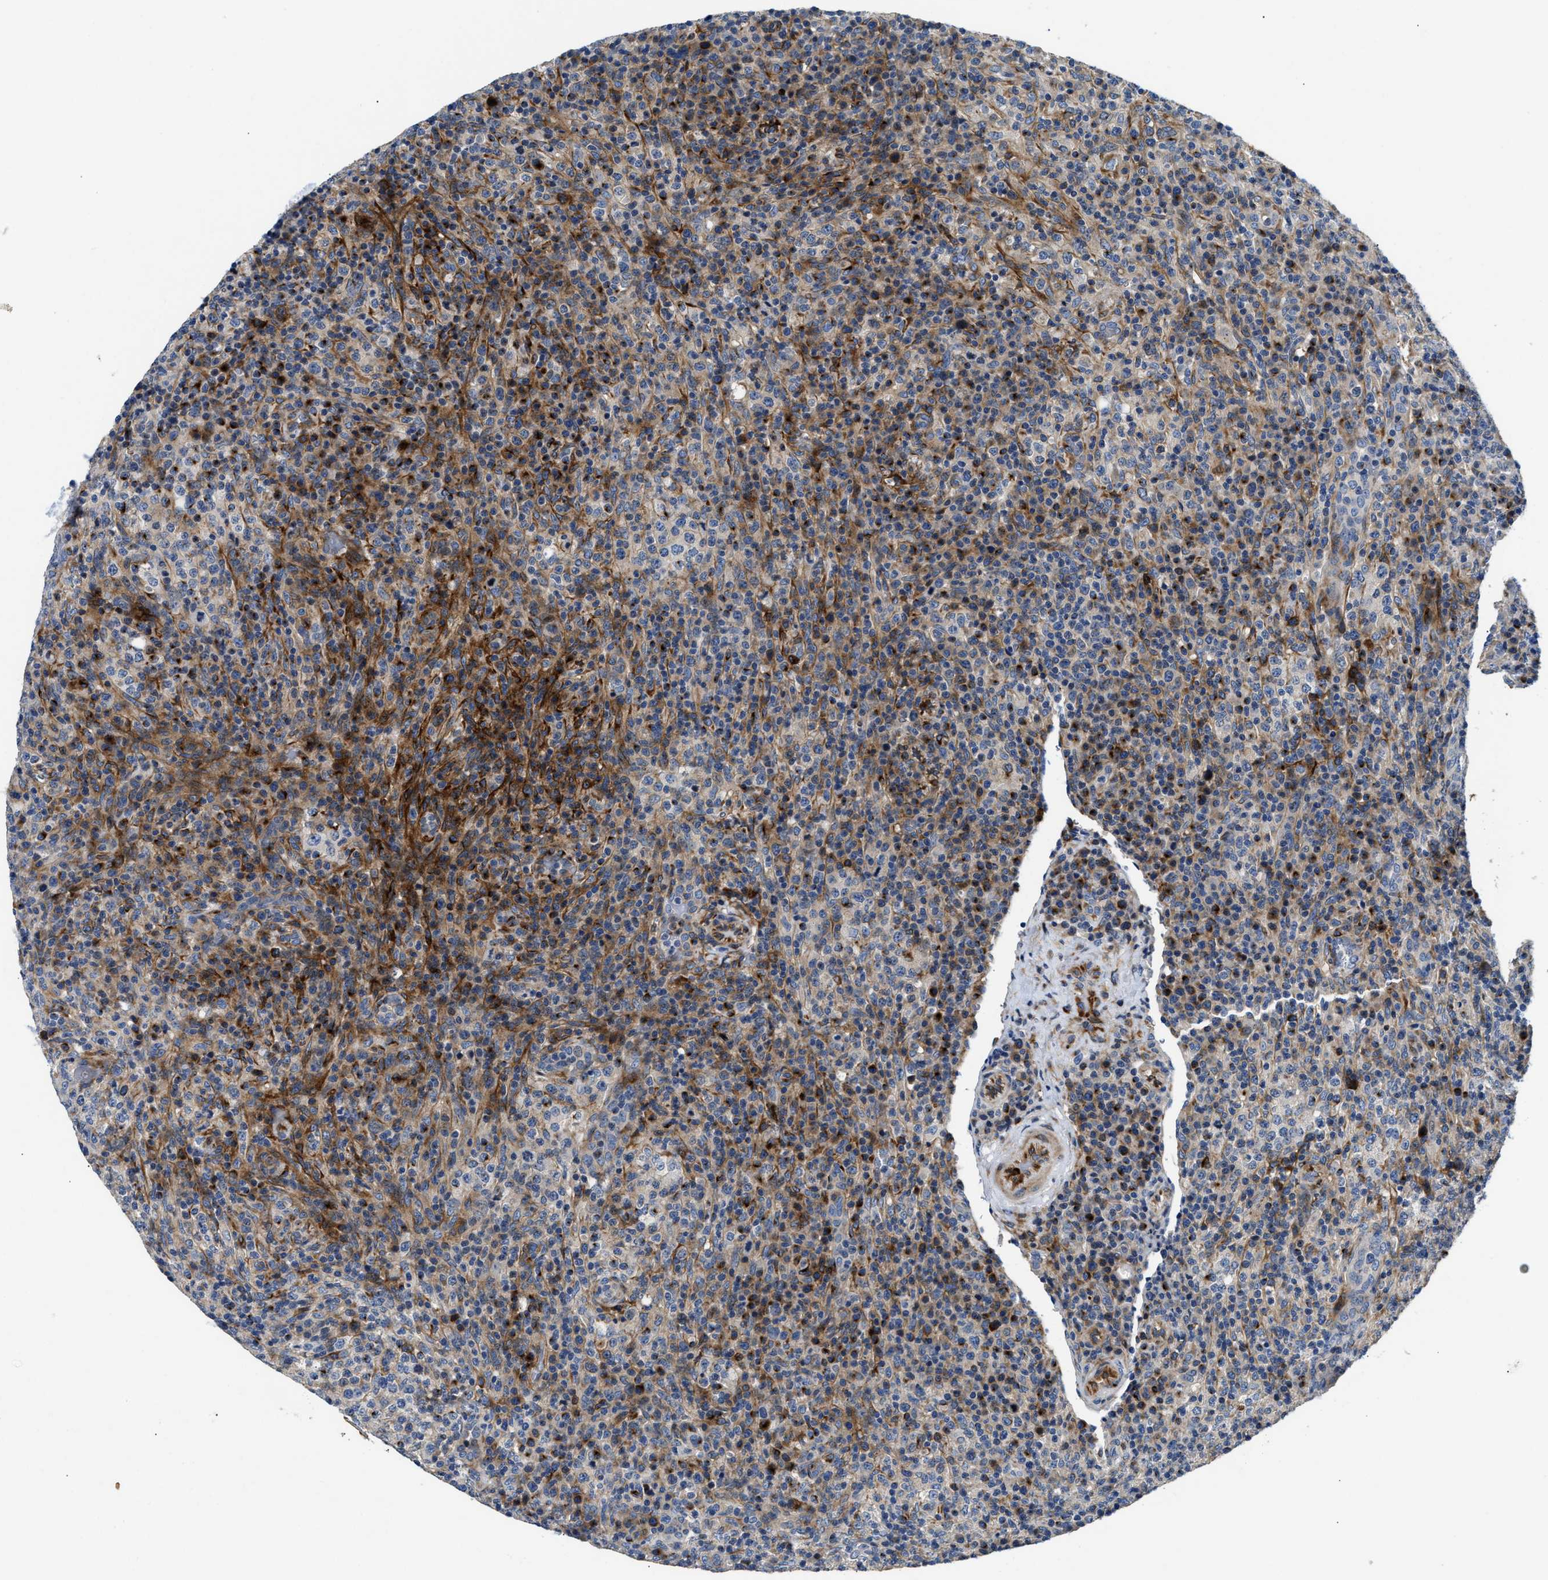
{"staining": {"intensity": "moderate", "quantity": "<25%", "location": "cytoplasmic/membranous"}, "tissue": "lymphoma", "cell_type": "Tumor cells", "image_type": "cancer", "snomed": [{"axis": "morphology", "description": "Malignant lymphoma, non-Hodgkin's type, High grade"}, {"axis": "topography", "description": "Lymph node"}], "caption": "DAB immunohistochemical staining of lymphoma shows moderate cytoplasmic/membranous protein expression in approximately <25% of tumor cells. (DAB IHC with brightfield microscopy, high magnification).", "gene": "IL17RC", "patient": {"sex": "female", "age": 76}}